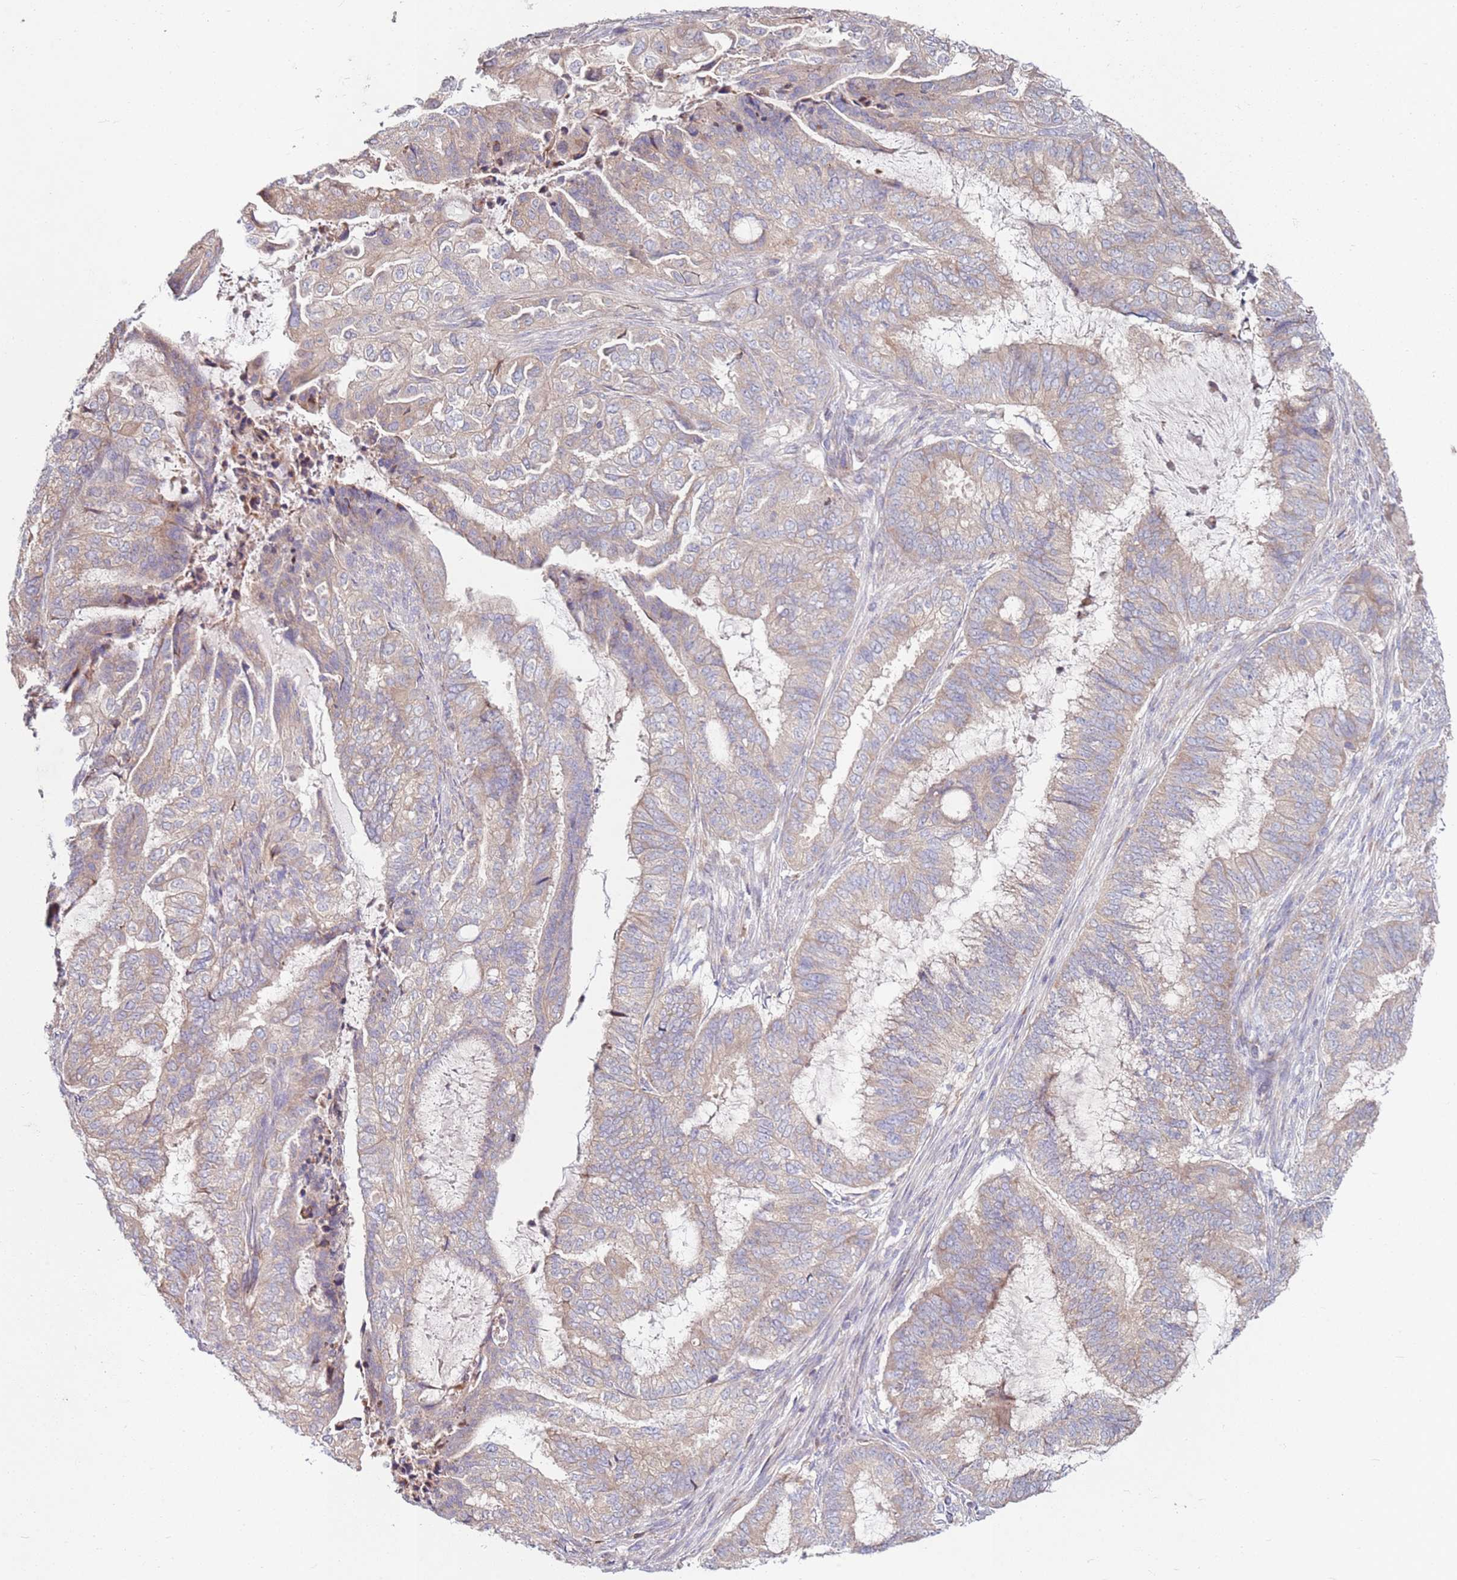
{"staining": {"intensity": "weak", "quantity": ">75%", "location": "cytoplasmic/membranous"}, "tissue": "endometrial cancer", "cell_type": "Tumor cells", "image_type": "cancer", "snomed": [{"axis": "morphology", "description": "Adenocarcinoma, NOS"}, {"axis": "topography", "description": "Endometrium"}], "caption": "Human endometrial cancer stained with a brown dye shows weak cytoplasmic/membranous positive staining in approximately >75% of tumor cells.", "gene": "CNOT9", "patient": {"sex": "female", "age": 51}}